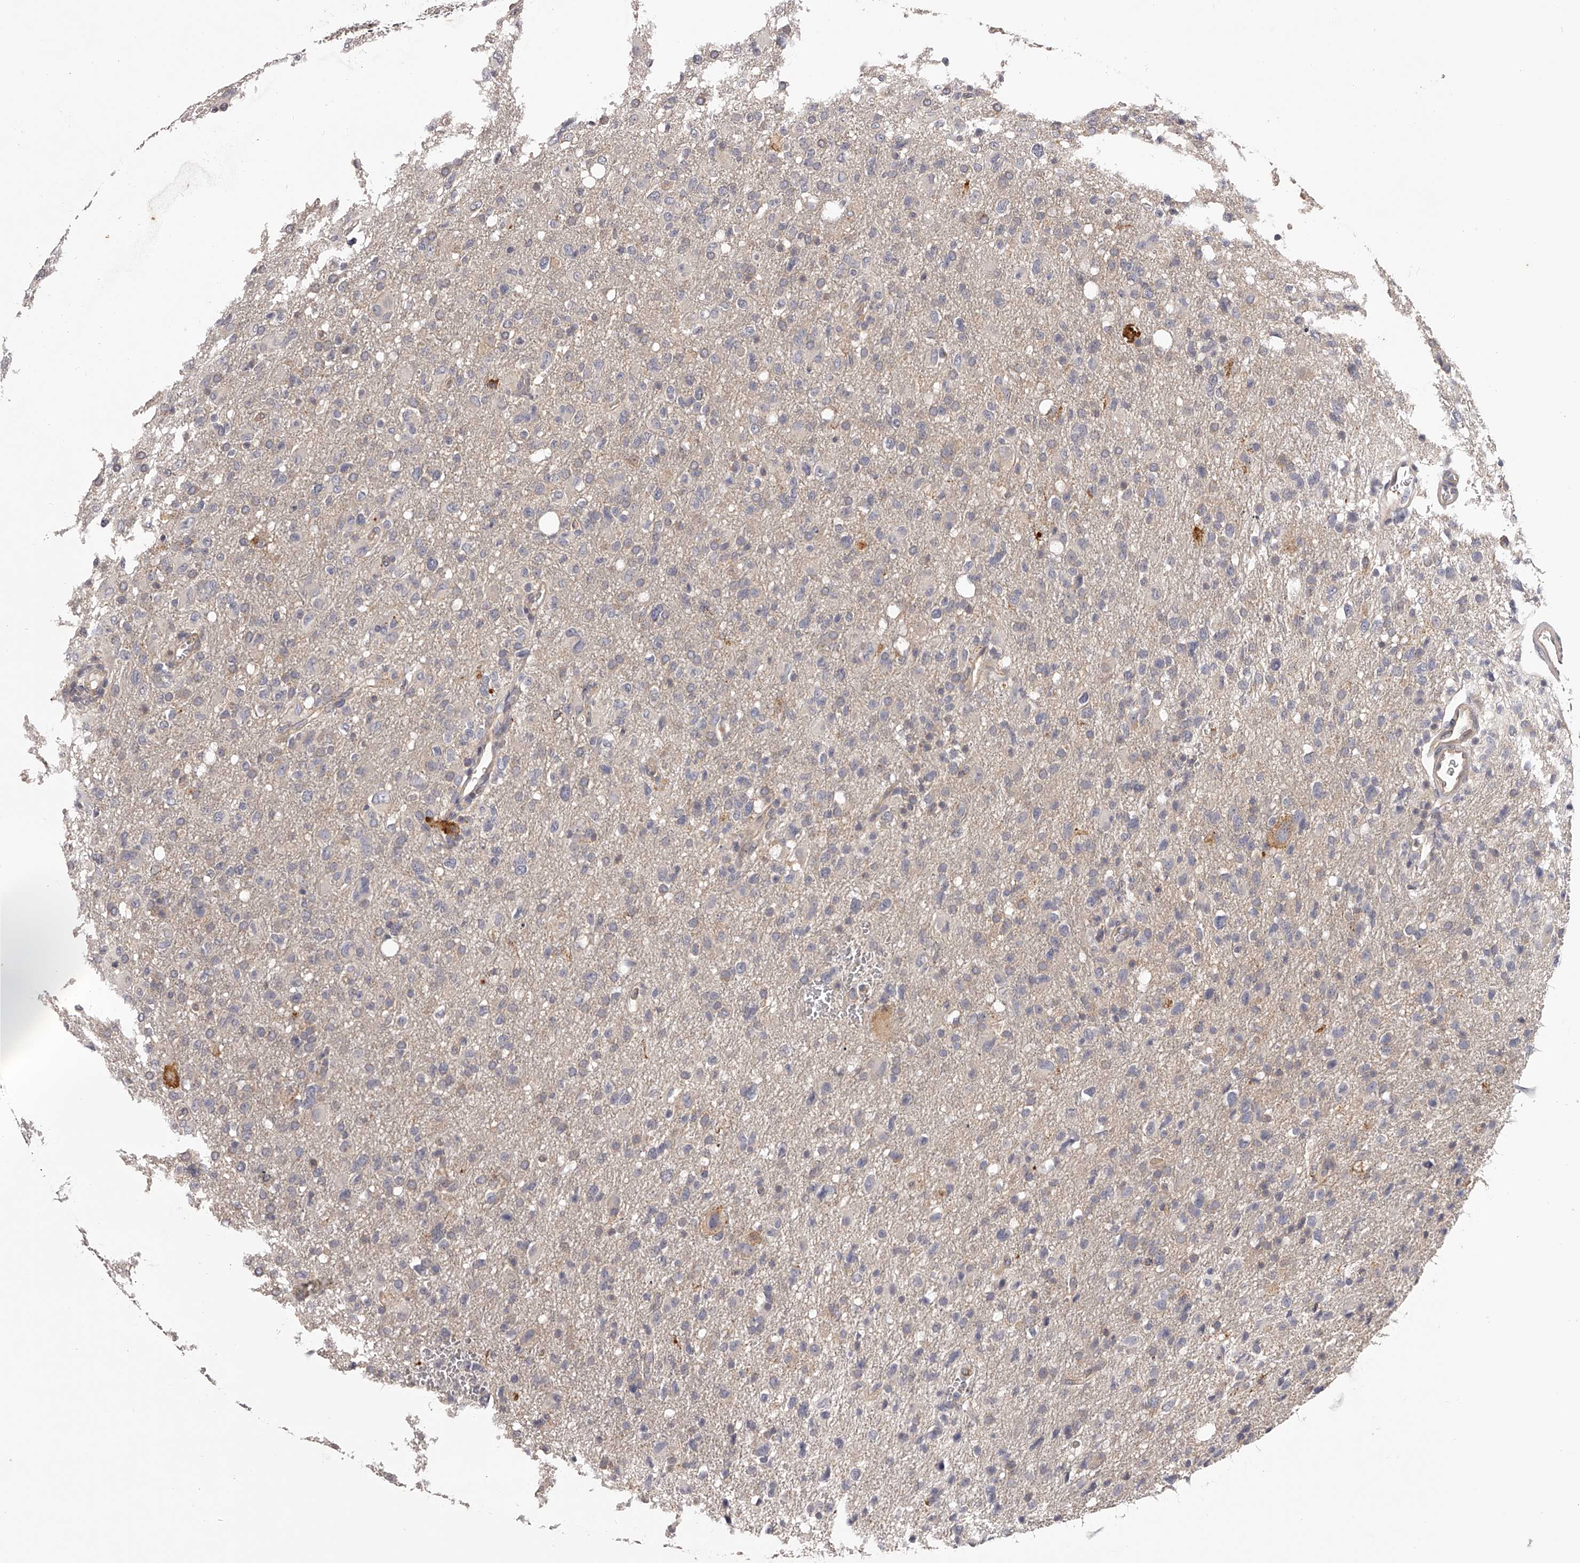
{"staining": {"intensity": "negative", "quantity": "none", "location": "none"}, "tissue": "glioma", "cell_type": "Tumor cells", "image_type": "cancer", "snomed": [{"axis": "morphology", "description": "Glioma, malignant, High grade"}, {"axis": "topography", "description": "Brain"}], "caption": "An immunohistochemistry histopathology image of glioma is shown. There is no staining in tumor cells of glioma.", "gene": "PFDN2", "patient": {"sex": "female", "age": 57}}